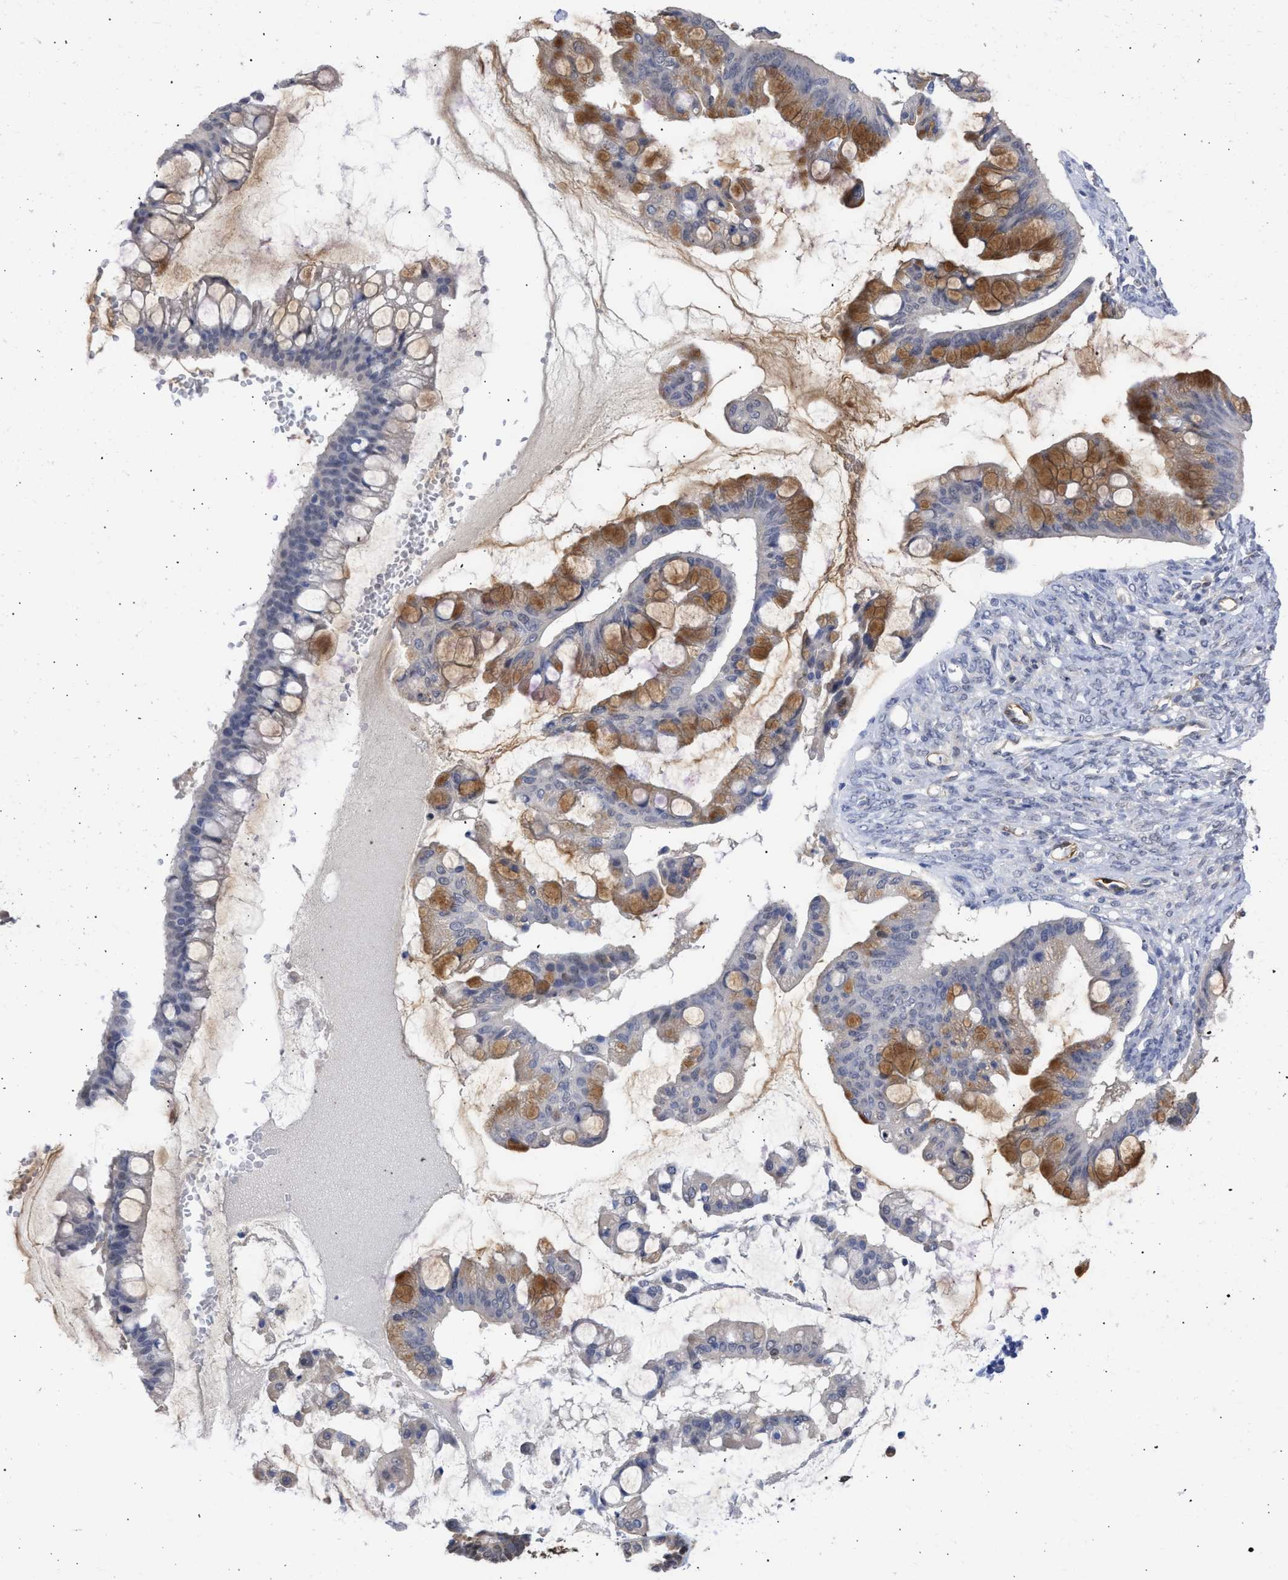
{"staining": {"intensity": "moderate", "quantity": "25%-75%", "location": "cytoplasmic/membranous"}, "tissue": "ovarian cancer", "cell_type": "Tumor cells", "image_type": "cancer", "snomed": [{"axis": "morphology", "description": "Cystadenocarcinoma, mucinous, NOS"}, {"axis": "topography", "description": "Ovary"}], "caption": "Immunohistochemical staining of human ovarian cancer (mucinous cystadenocarcinoma) shows moderate cytoplasmic/membranous protein positivity in about 25%-75% of tumor cells.", "gene": "THRA", "patient": {"sex": "female", "age": 73}}